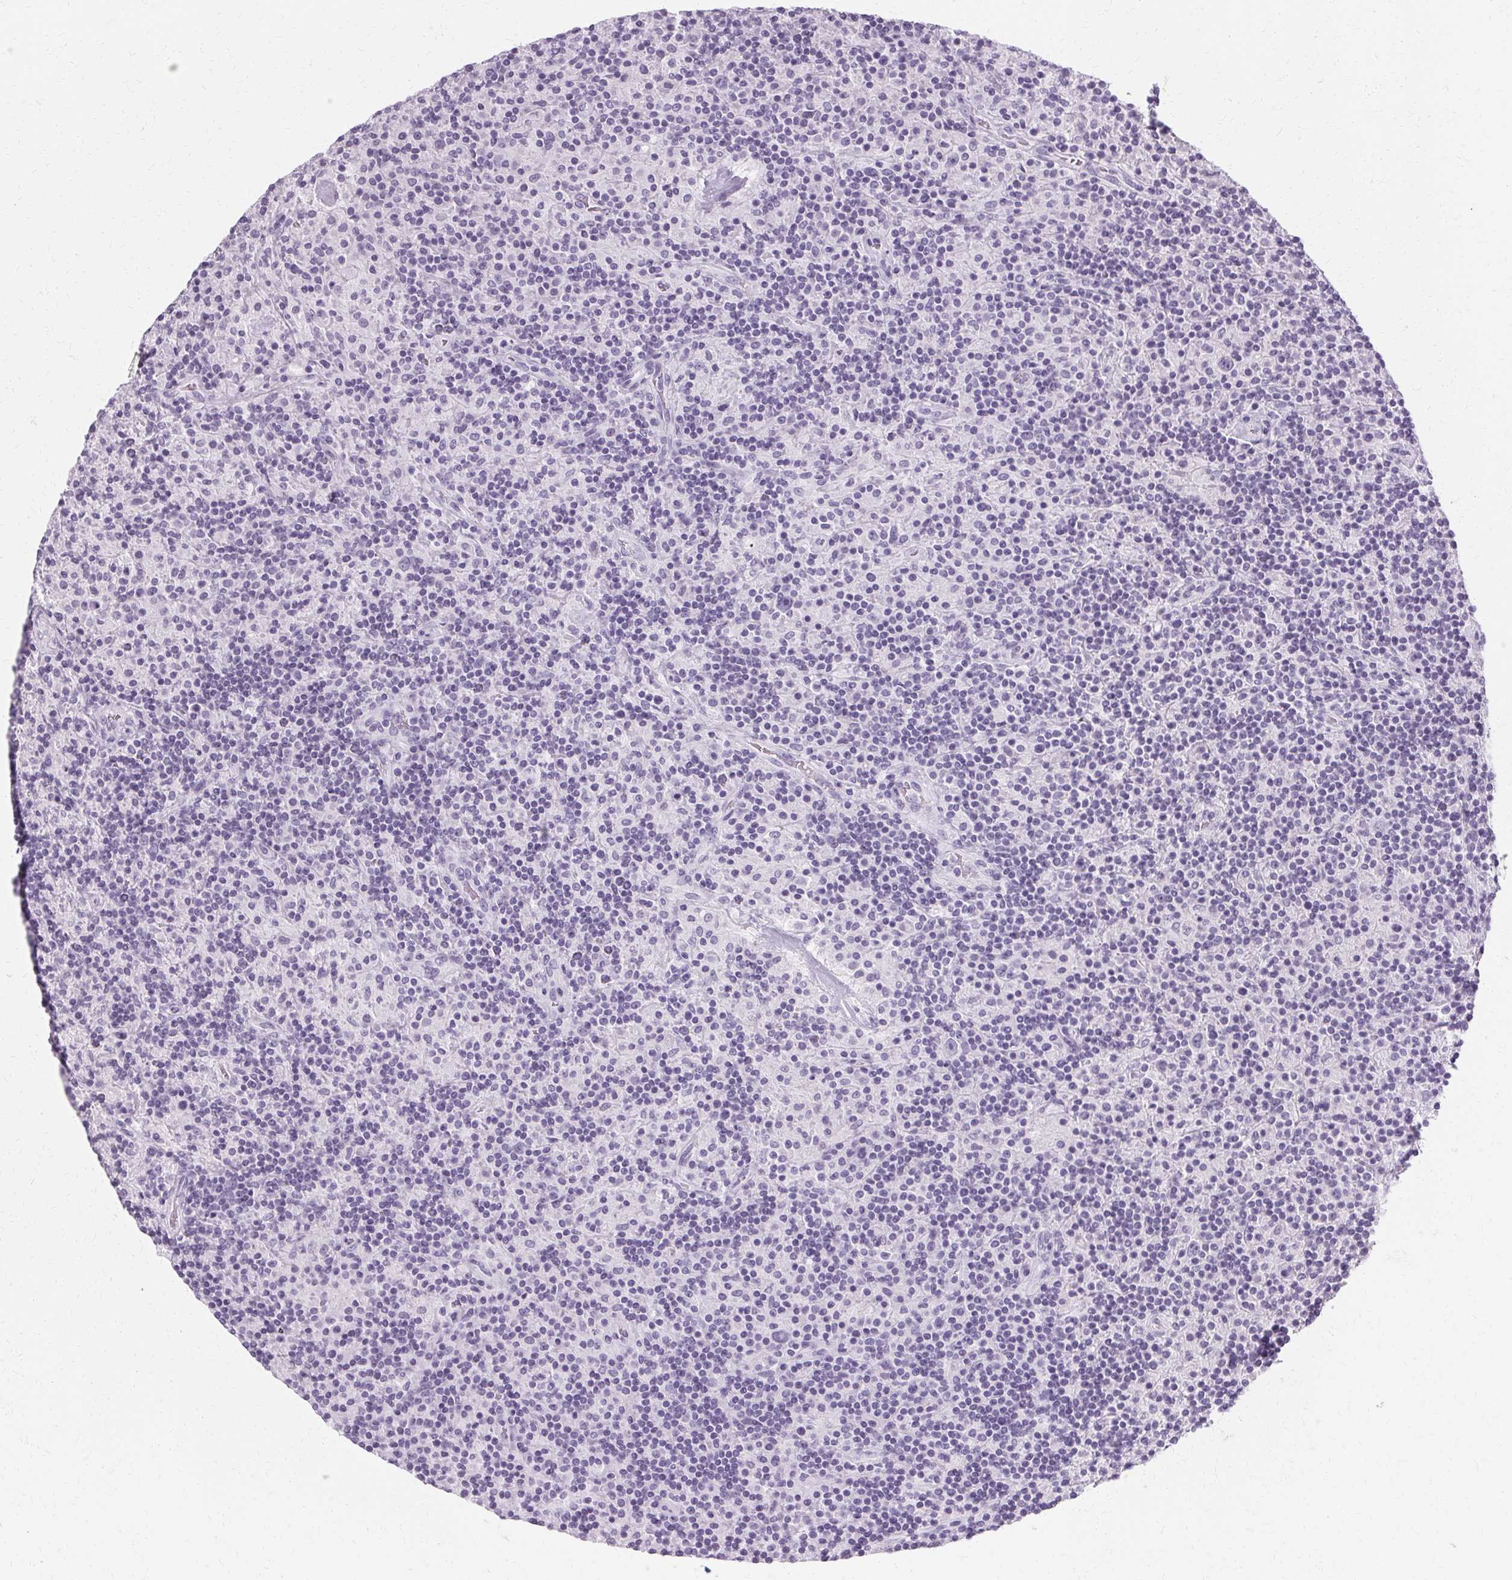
{"staining": {"intensity": "negative", "quantity": "none", "location": "none"}, "tissue": "lymphoma", "cell_type": "Tumor cells", "image_type": "cancer", "snomed": [{"axis": "morphology", "description": "Hodgkin's disease, NOS"}, {"axis": "topography", "description": "Lymph node"}], "caption": "This is an immunohistochemistry image of human lymphoma. There is no staining in tumor cells.", "gene": "KRT6C", "patient": {"sex": "male", "age": 70}}